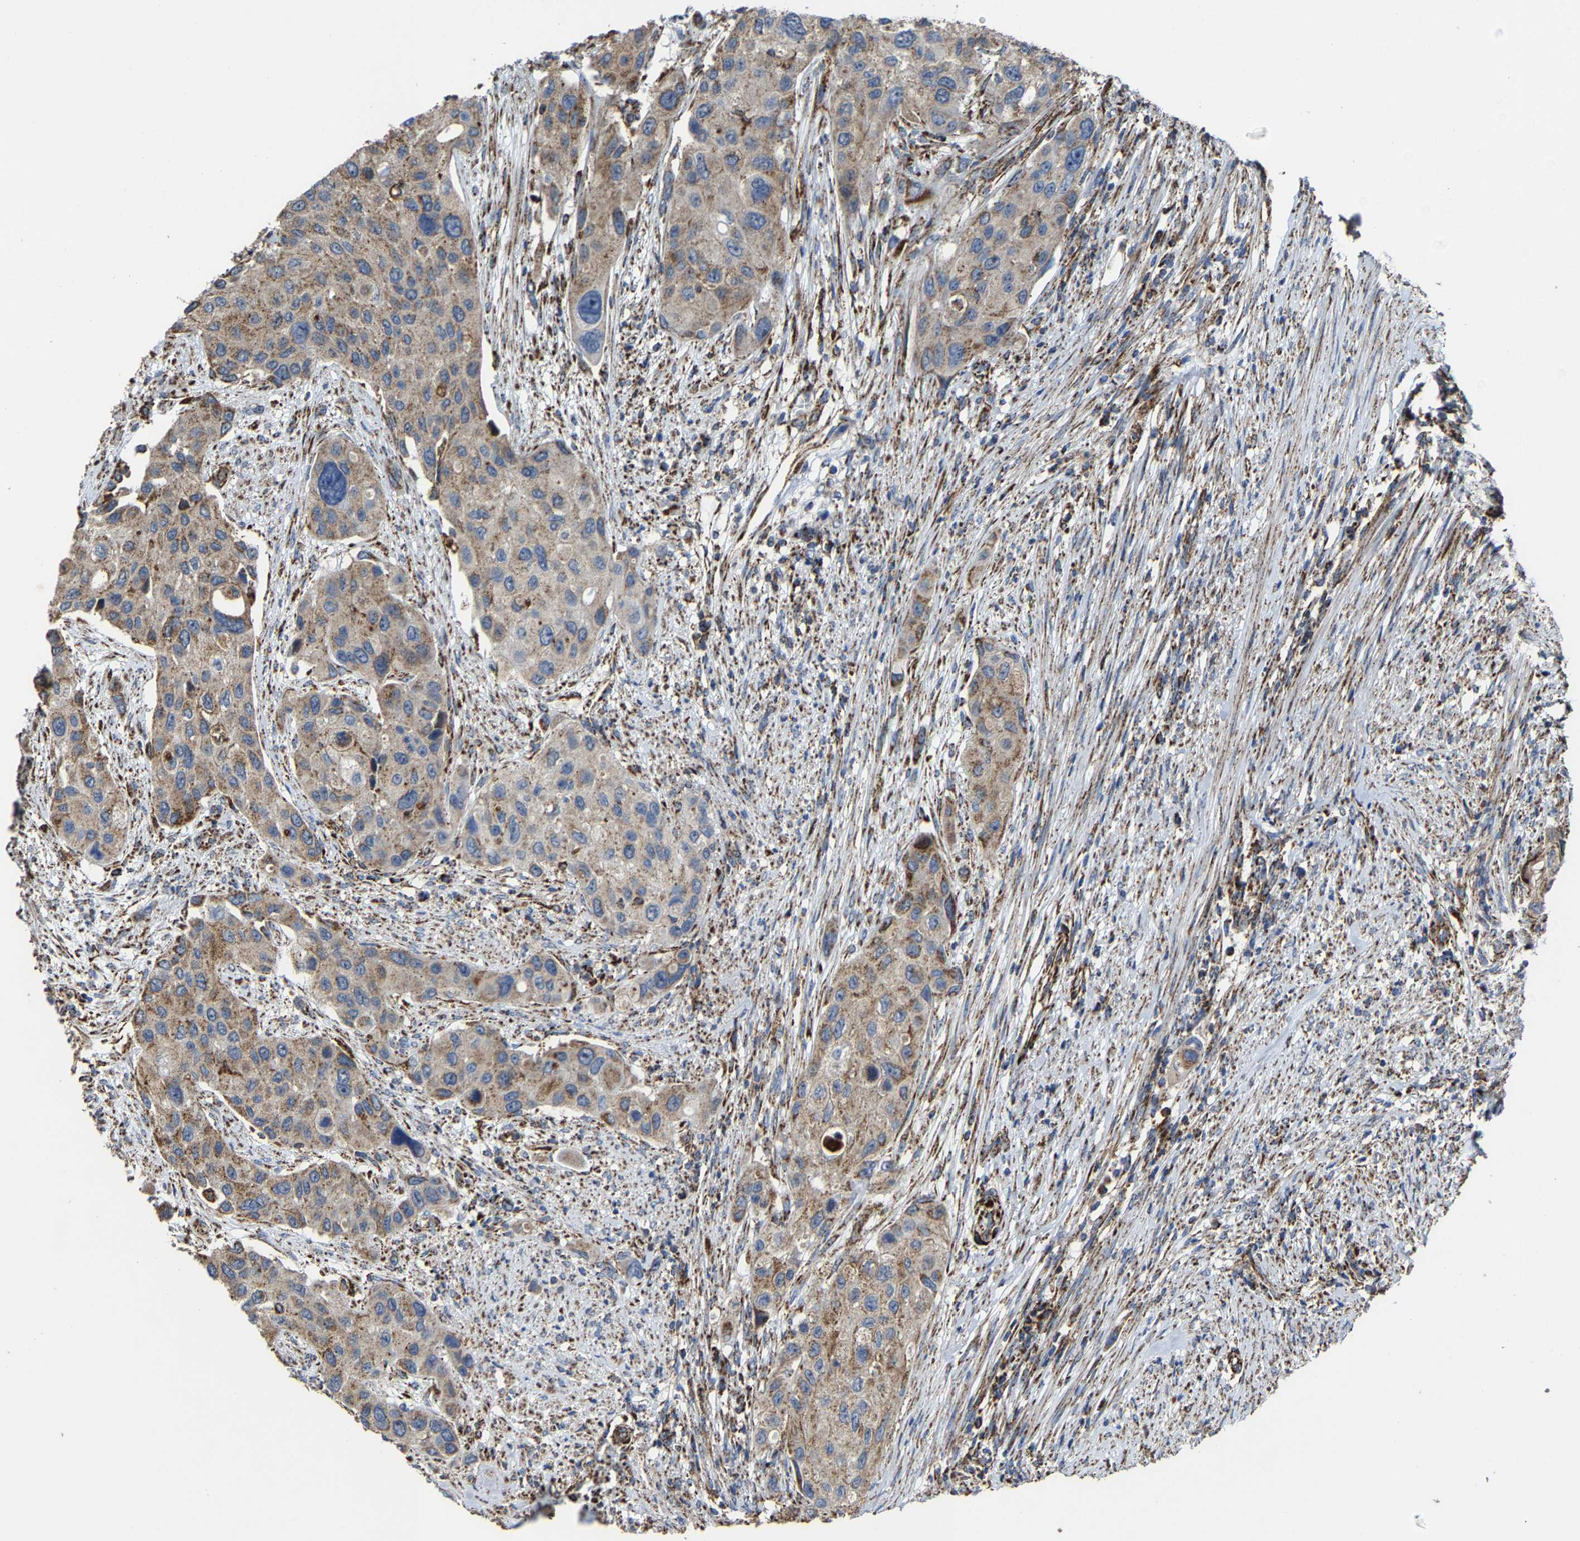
{"staining": {"intensity": "moderate", "quantity": "25%-75%", "location": "cytoplasmic/membranous"}, "tissue": "urothelial cancer", "cell_type": "Tumor cells", "image_type": "cancer", "snomed": [{"axis": "morphology", "description": "Urothelial carcinoma, High grade"}, {"axis": "topography", "description": "Urinary bladder"}], "caption": "Immunohistochemistry (IHC) (DAB (3,3'-diaminobenzidine)) staining of high-grade urothelial carcinoma exhibits moderate cytoplasmic/membranous protein expression in approximately 25%-75% of tumor cells.", "gene": "NDUFV3", "patient": {"sex": "female", "age": 56}}